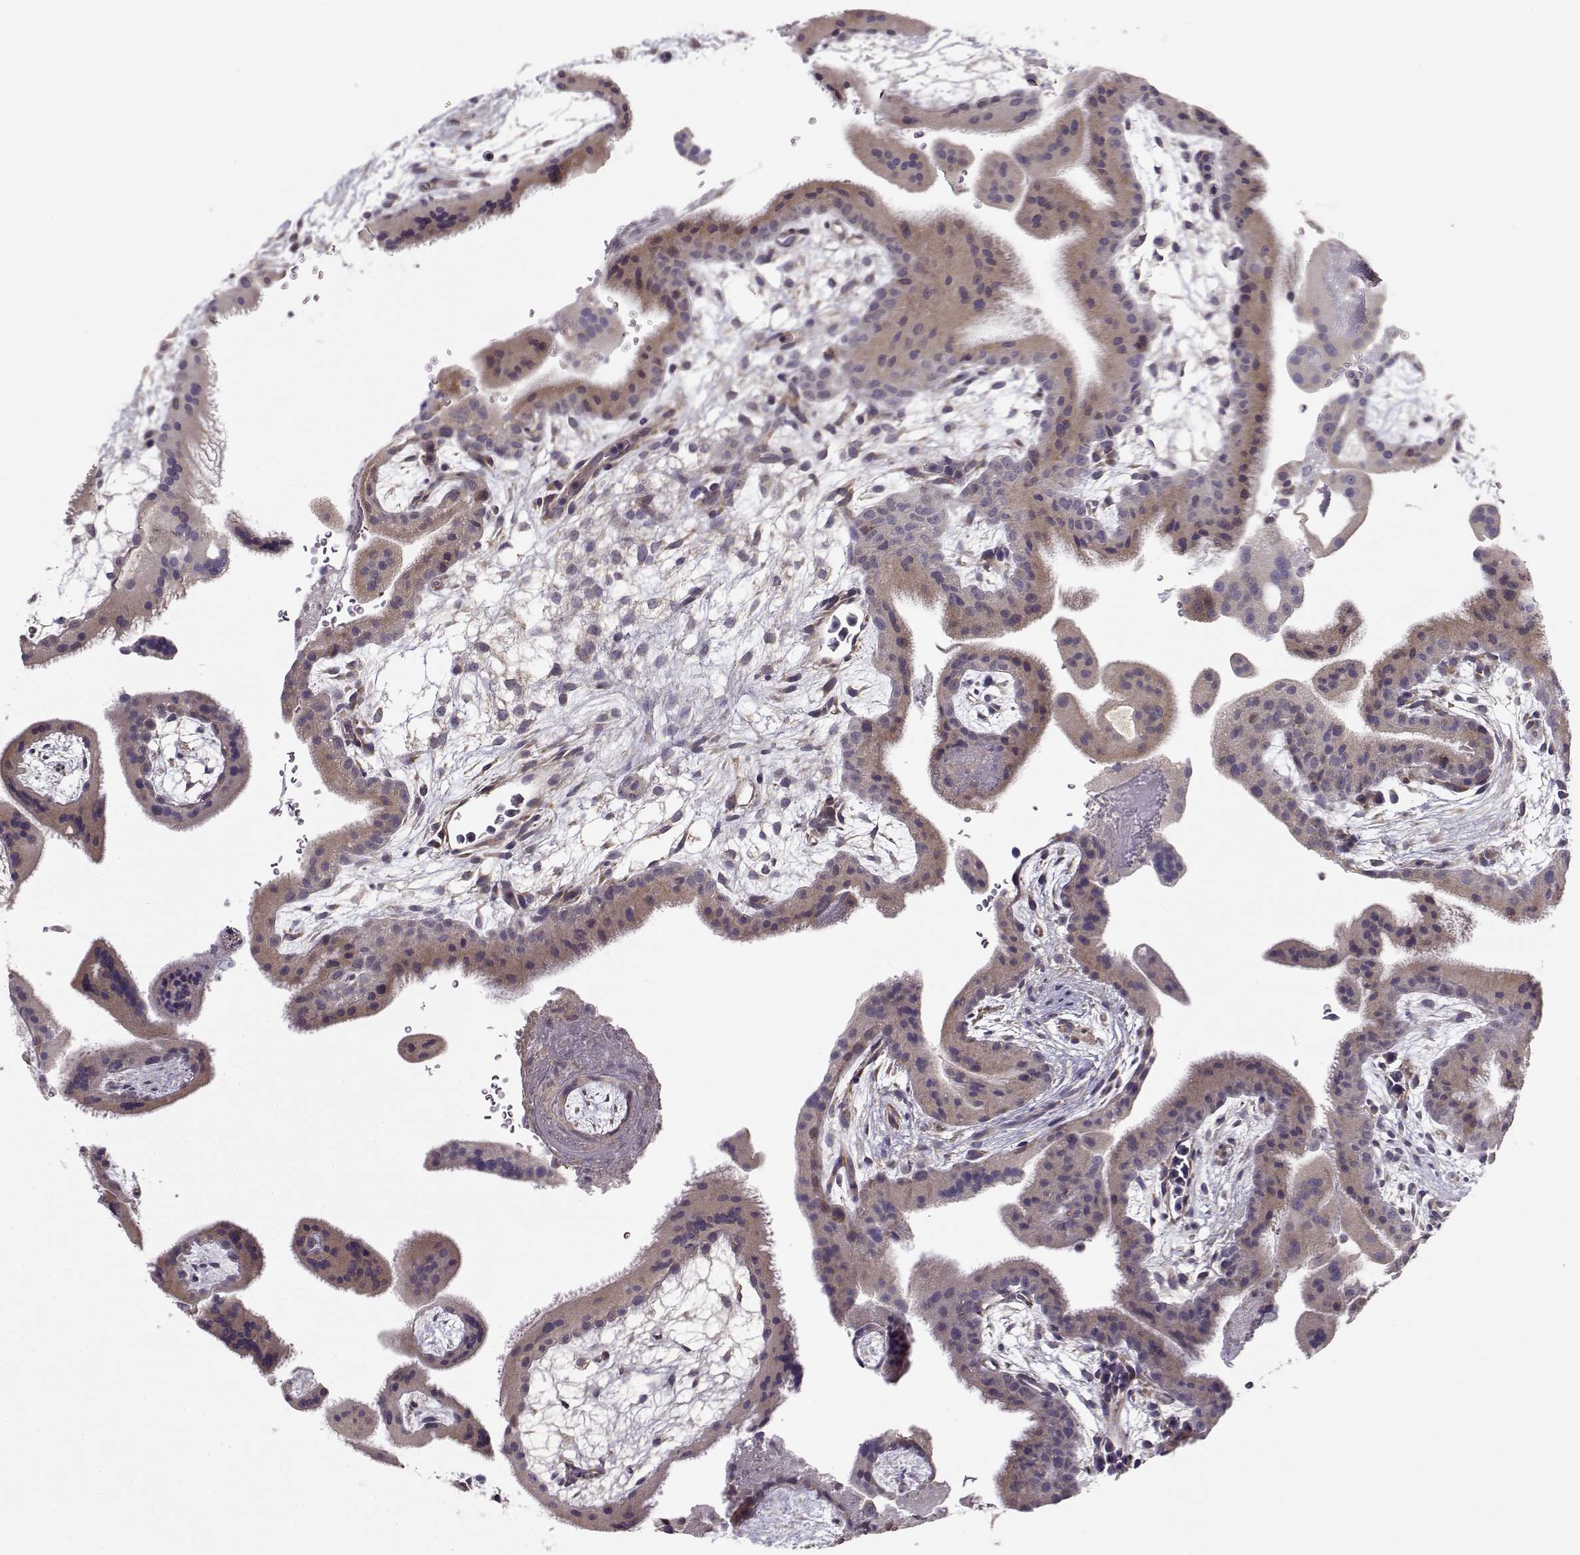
{"staining": {"intensity": "negative", "quantity": "none", "location": "none"}, "tissue": "placenta", "cell_type": "Decidual cells", "image_type": "normal", "snomed": [{"axis": "morphology", "description": "Normal tissue, NOS"}, {"axis": "topography", "description": "Placenta"}], "caption": "DAB (3,3'-diaminobenzidine) immunohistochemical staining of unremarkable placenta exhibits no significant positivity in decidual cells. (Stains: DAB (3,3'-diaminobenzidine) immunohistochemistry (IHC) with hematoxylin counter stain, Microscopy: brightfield microscopy at high magnification).", "gene": "ENTPD8", "patient": {"sex": "female", "age": 19}}